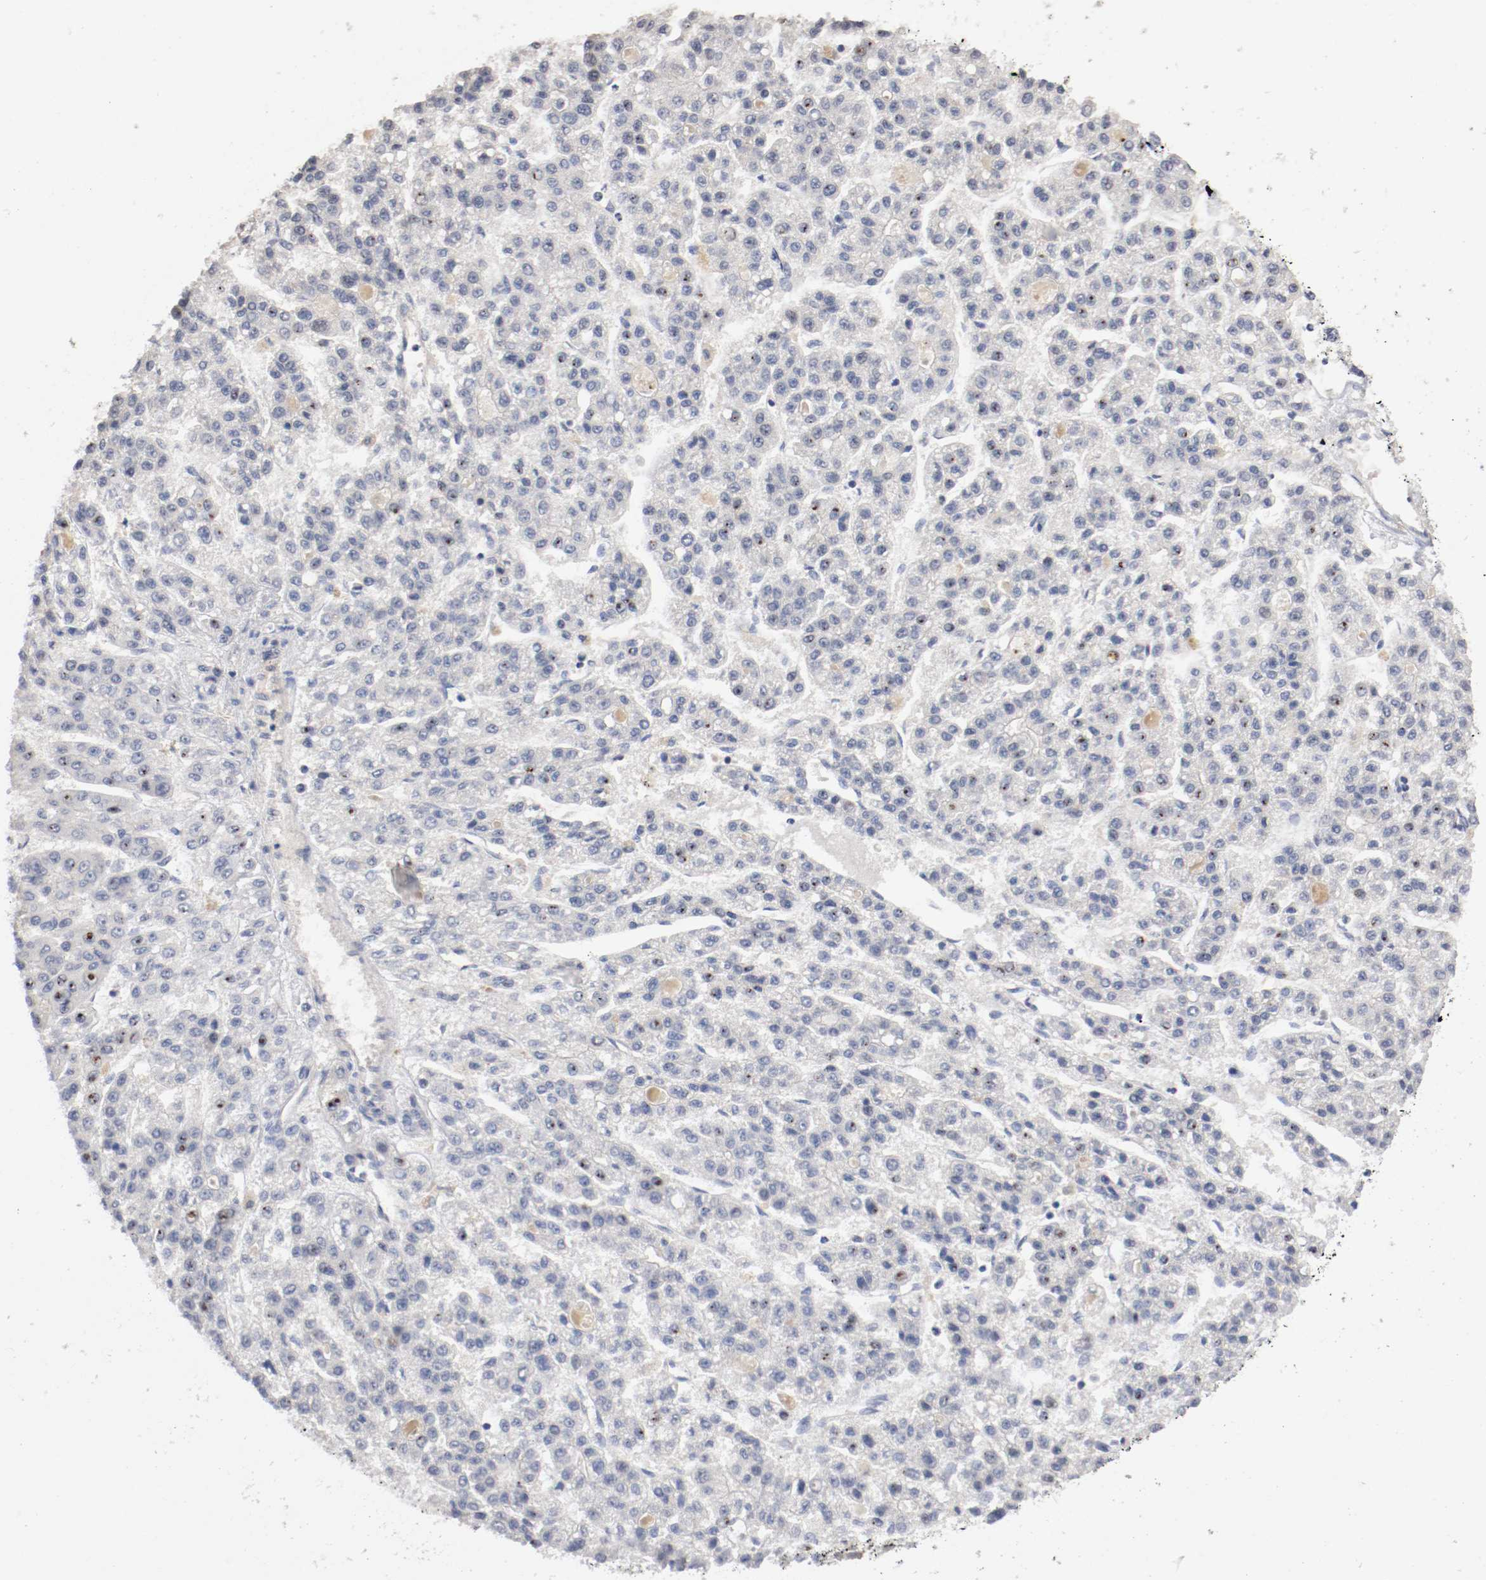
{"staining": {"intensity": "negative", "quantity": "none", "location": "none"}, "tissue": "liver cancer", "cell_type": "Tumor cells", "image_type": "cancer", "snomed": [{"axis": "morphology", "description": "Carcinoma, Hepatocellular, NOS"}, {"axis": "topography", "description": "Liver"}], "caption": "Immunohistochemistry (IHC) of liver cancer (hepatocellular carcinoma) exhibits no expression in tumor cells. (Immunohistochemistry (IHC), brightfield microscopy, high magnification).", "gene": "RBM23", "patient": {"sex": "male", "age": 70}}